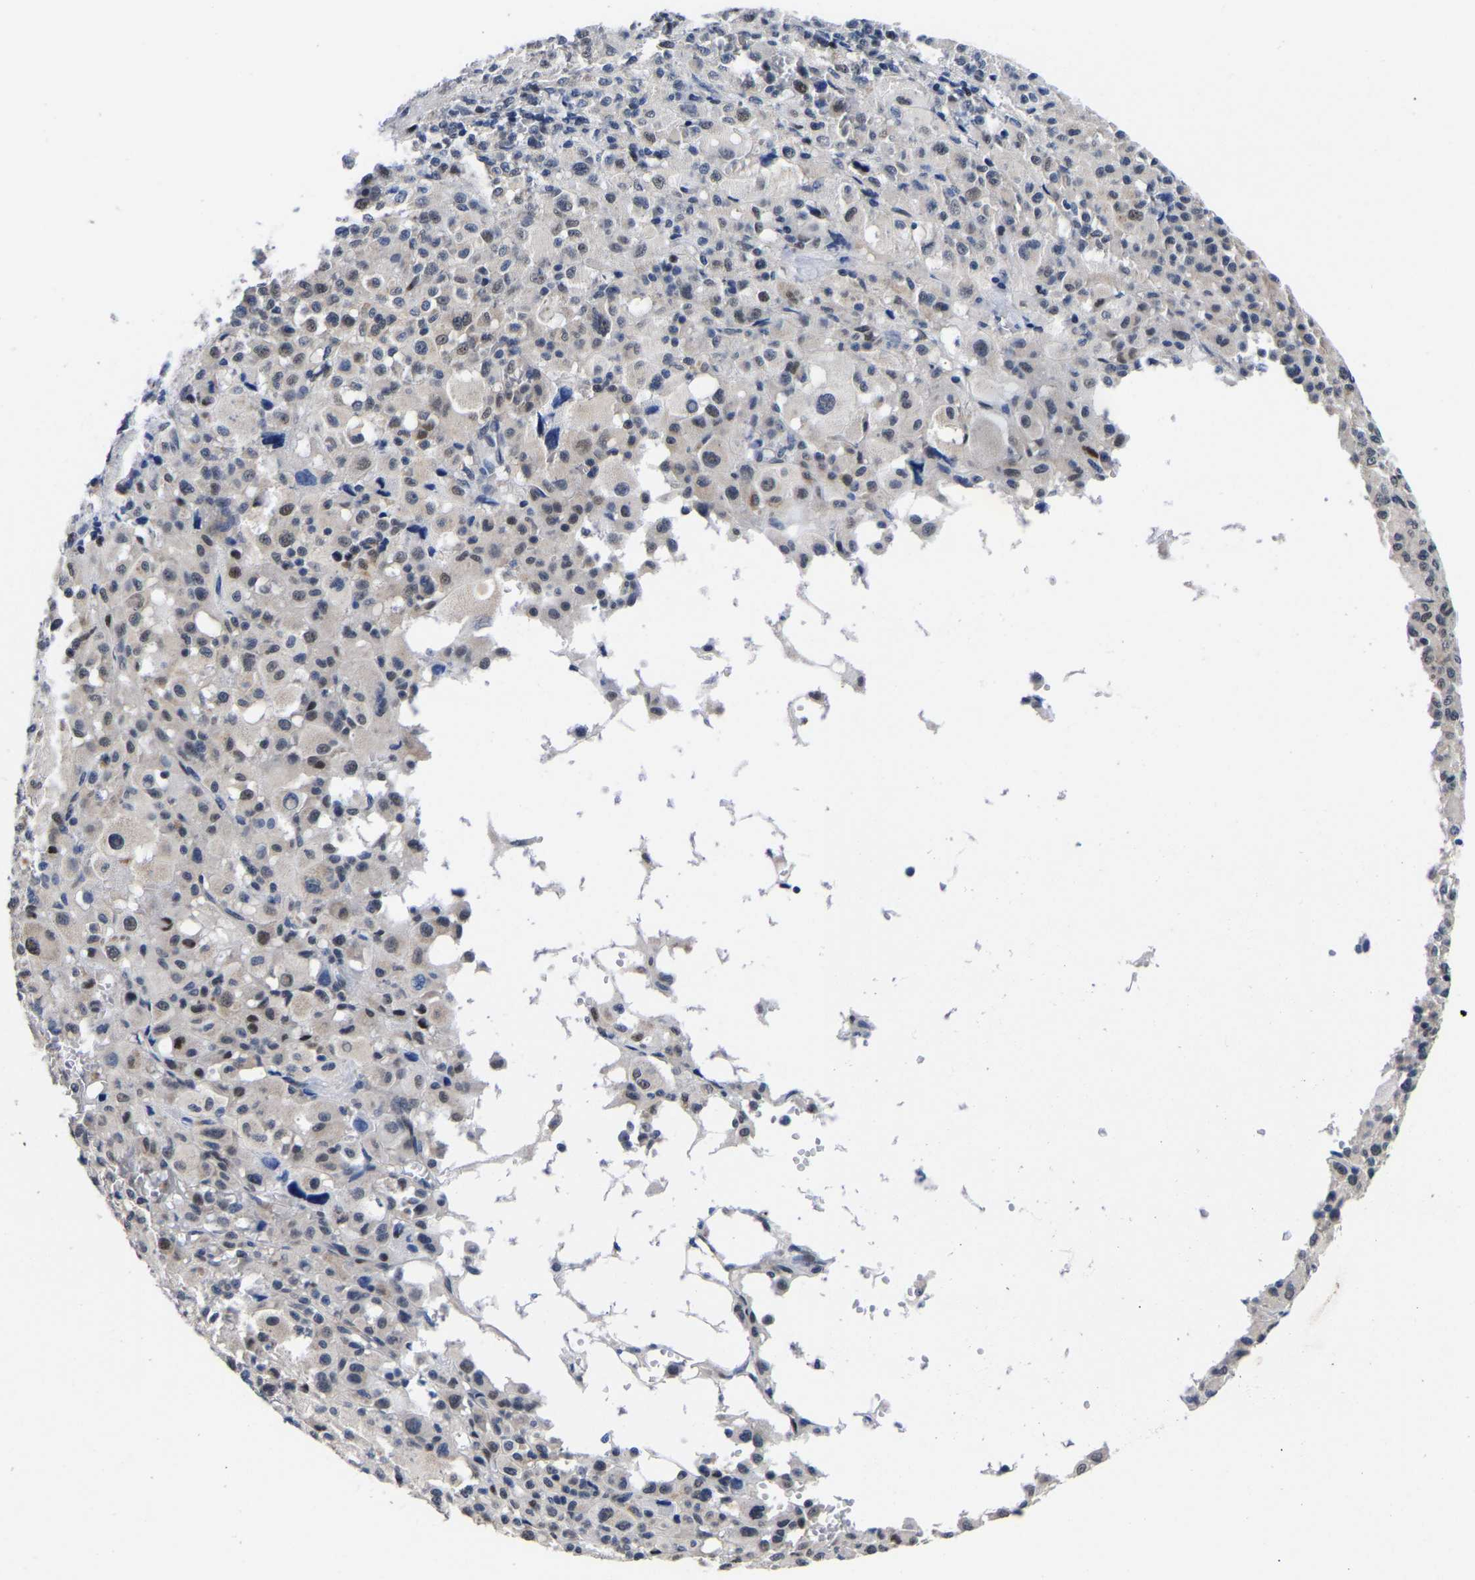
{"staining": {"intensity": "strong", "quantity": "<25%", "location": "nuclear"}, "tissue": "melanoma", "cell_type": "Tumor cells", "image_type": "cancer", "snomed": [{"axis": "morphology", "description": "Malignant melanoma, Metastatic site"}, {"axis": "topography", "description": "Skin"}], "caption": "Tumor cells display medium levels of strong nuclear expression in approximately <25% of cells in melanoma. (DAB (3,3'-diaminobenzidine) = brown stain, brightfield microscopy at high magnification).", "gene": "PTRHD1", "patient": {"sex": "female", "age": 74}}